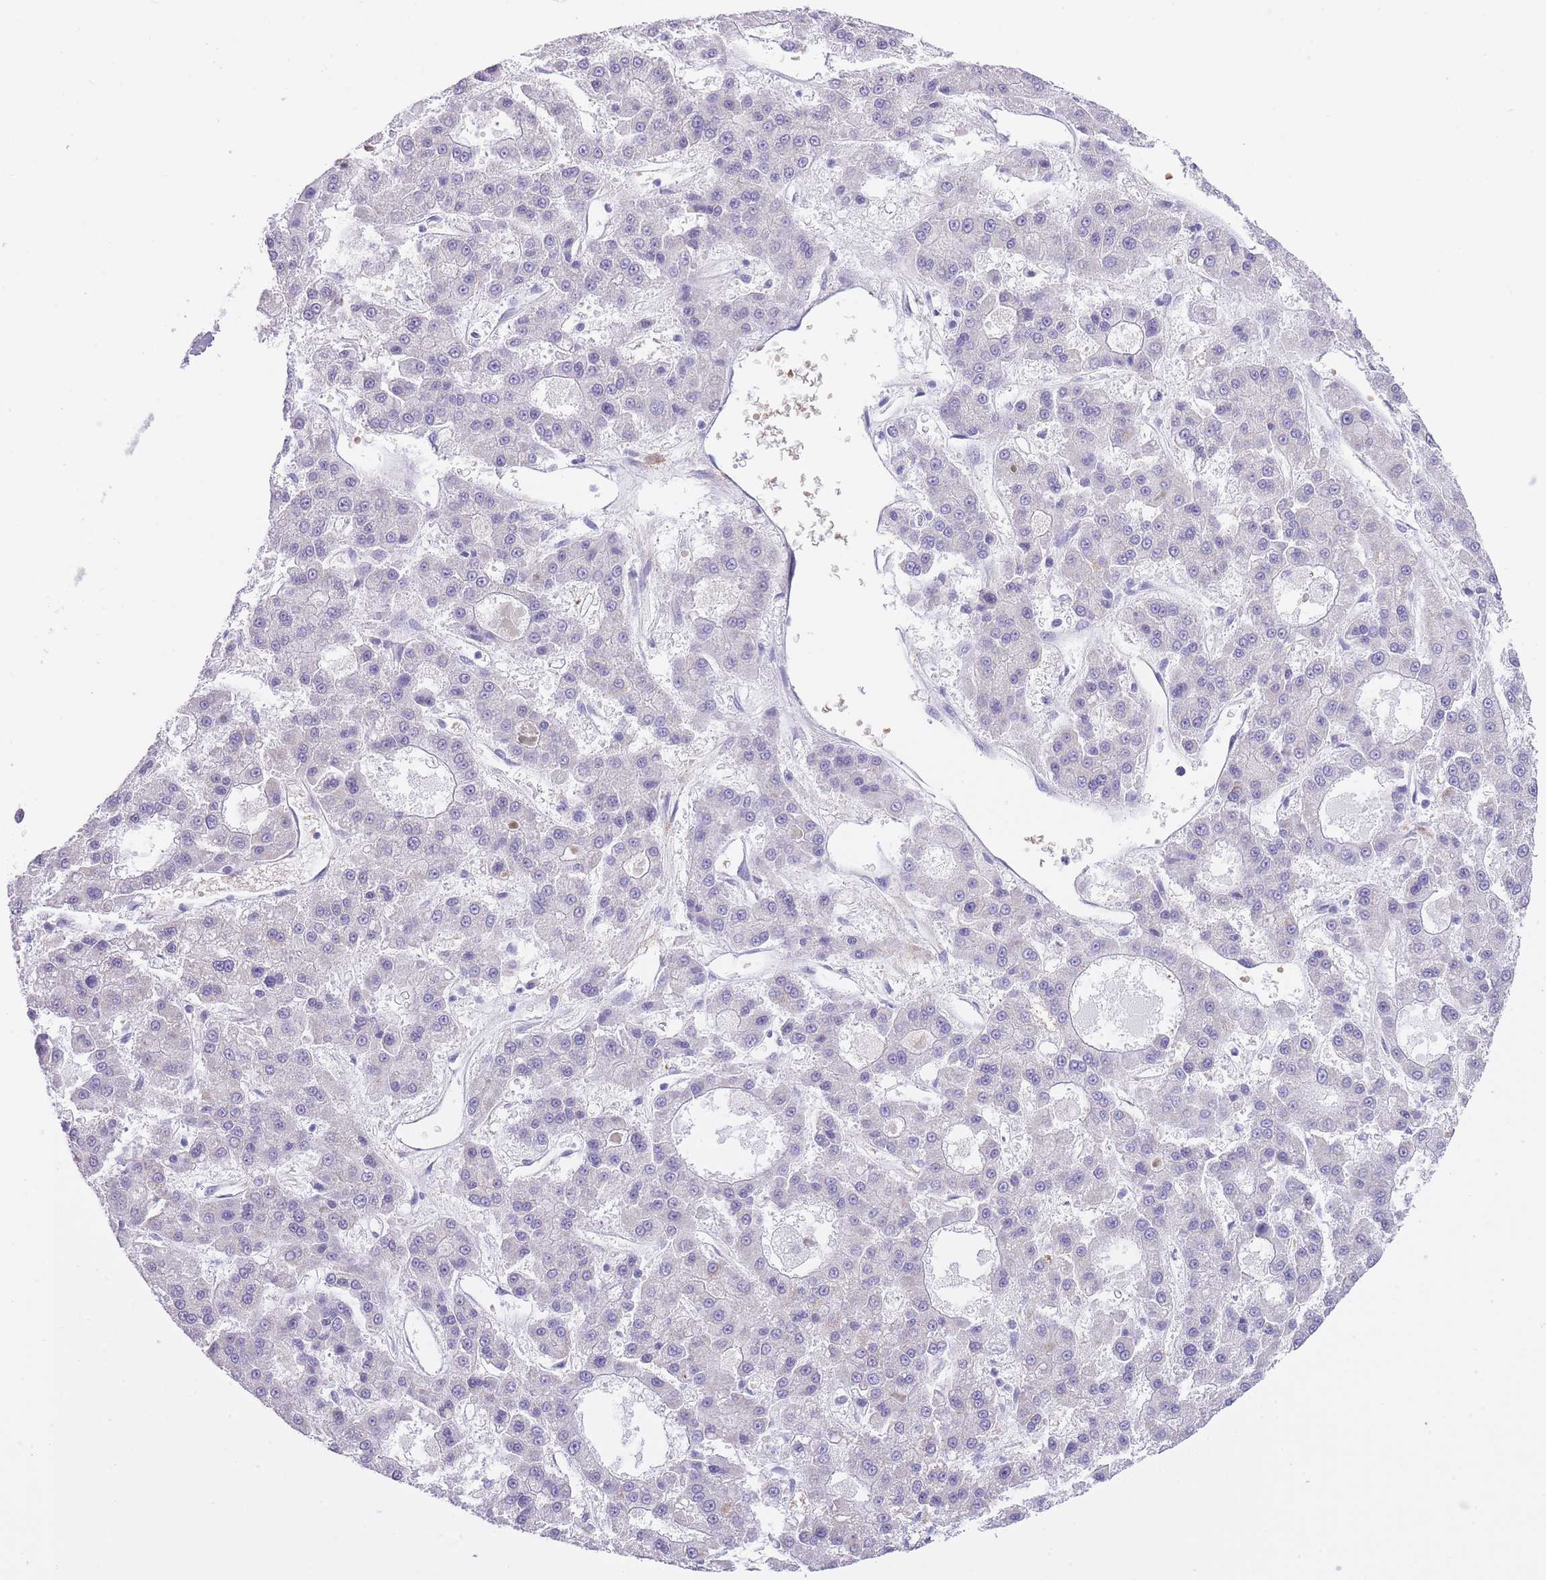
{"staining": {"intensity": "negative", "quantity": "none", "location": "none"}, "tissue": "liver cancer", "cell_type": "Tumor cells", "image_type": "cancer", "snomed": [{"axis": "morphology", "description": "Carcinoma, Hepatocellular, NOS"}, {"axis": "topography", "description": "Liver"}], "caption": "Tumor cells are negative for protein expression in human hepatocellular carcinoma (liver).", "gene": "MEIOSIN", "patient": {"sex": "male", "age": 70}}